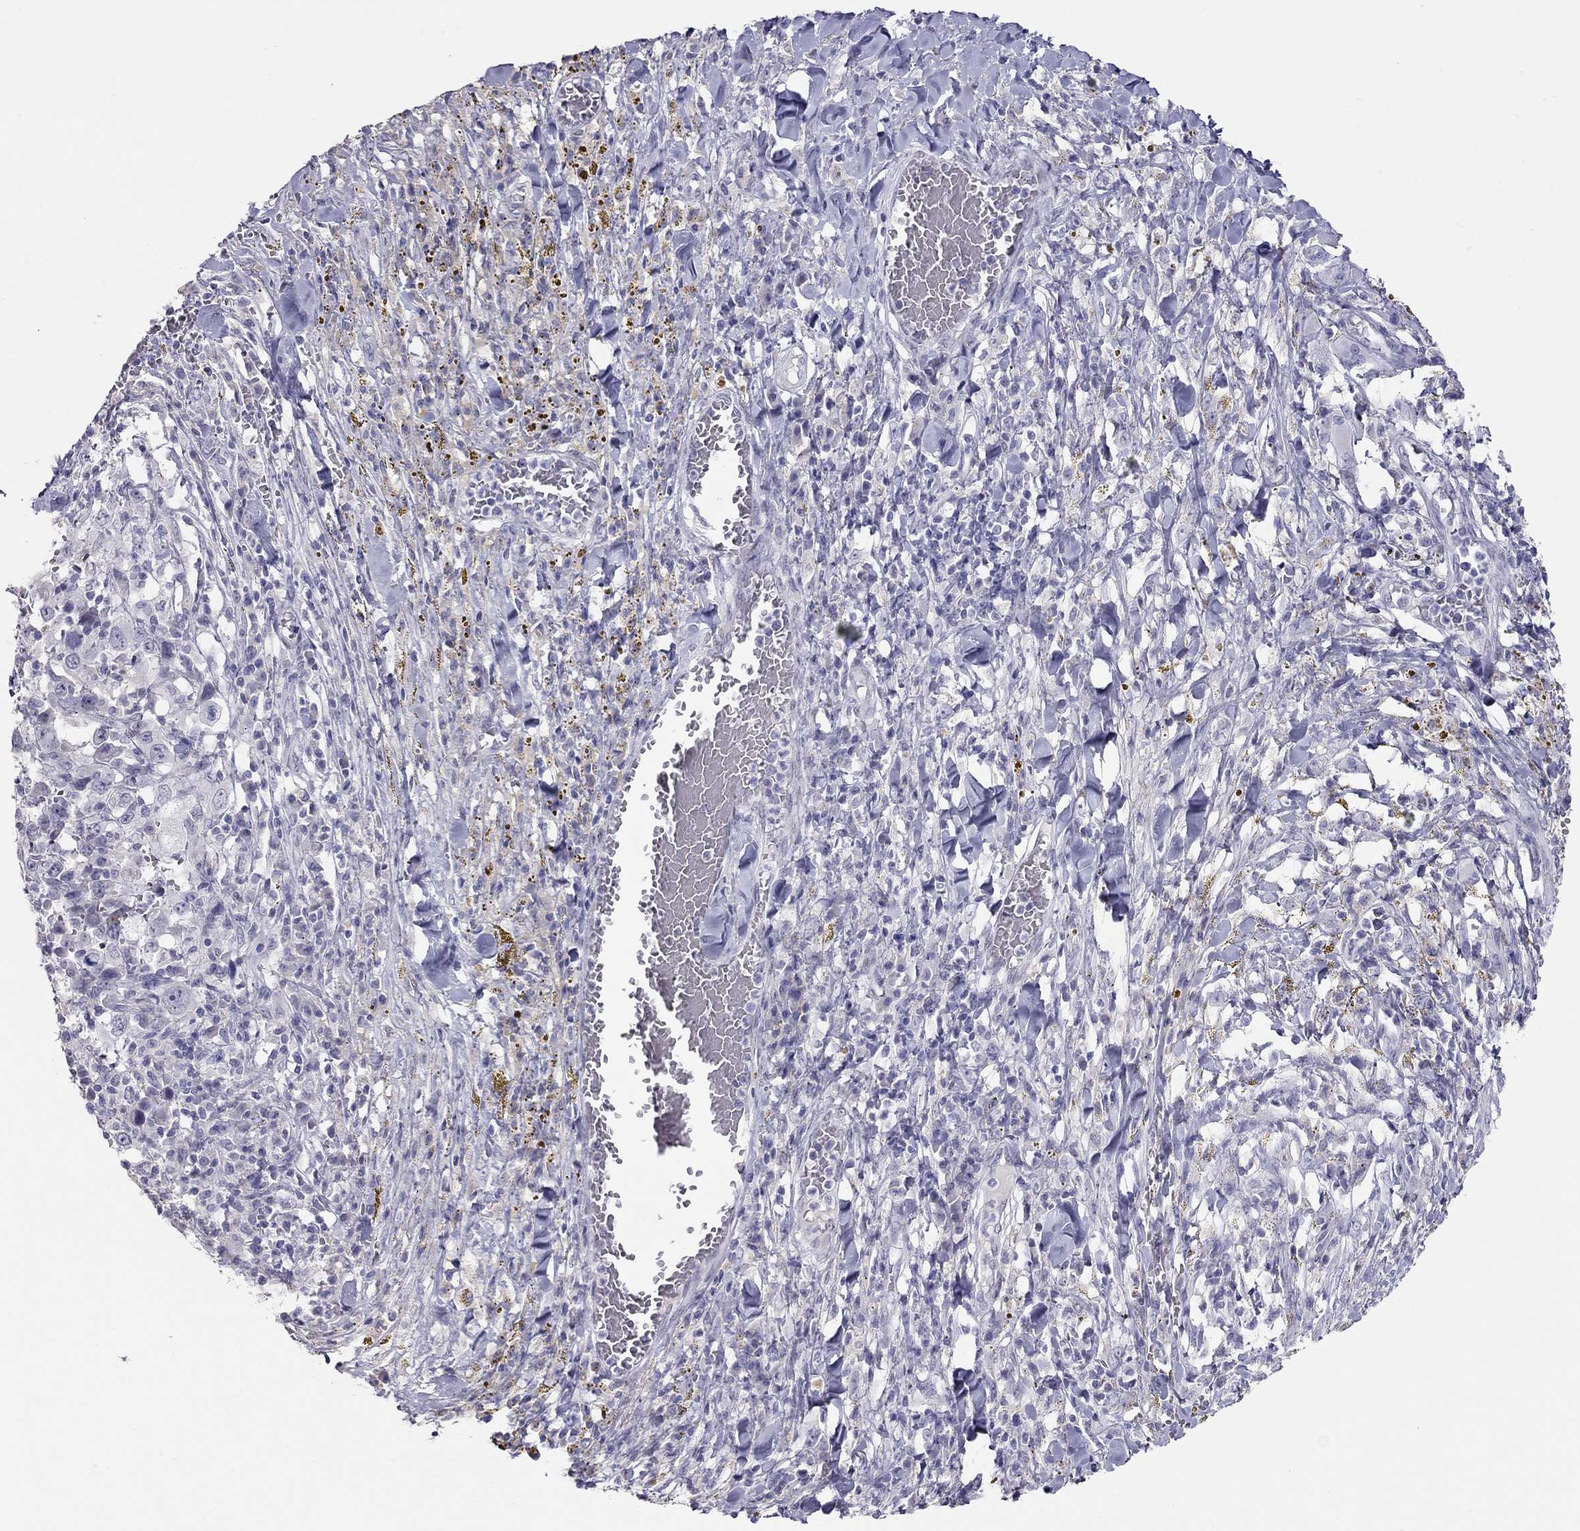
{"staining": {"intensity": "negative", "quantity": "none", "location": "none"}, "tissue": "melanoma", "cell_type": "Tumor cells", "image_type": "cancer", "snomed": [{"axis": "morphology", "description": "Malignant melanoma, NOS"}, {"axis": "topography", "description": "Skin"}], "caption": "The histopathology image reveals no staining of tumor cells in melanoma.", "gene": "KCNV2", "patient": {"sex": "female", "age": 91}}